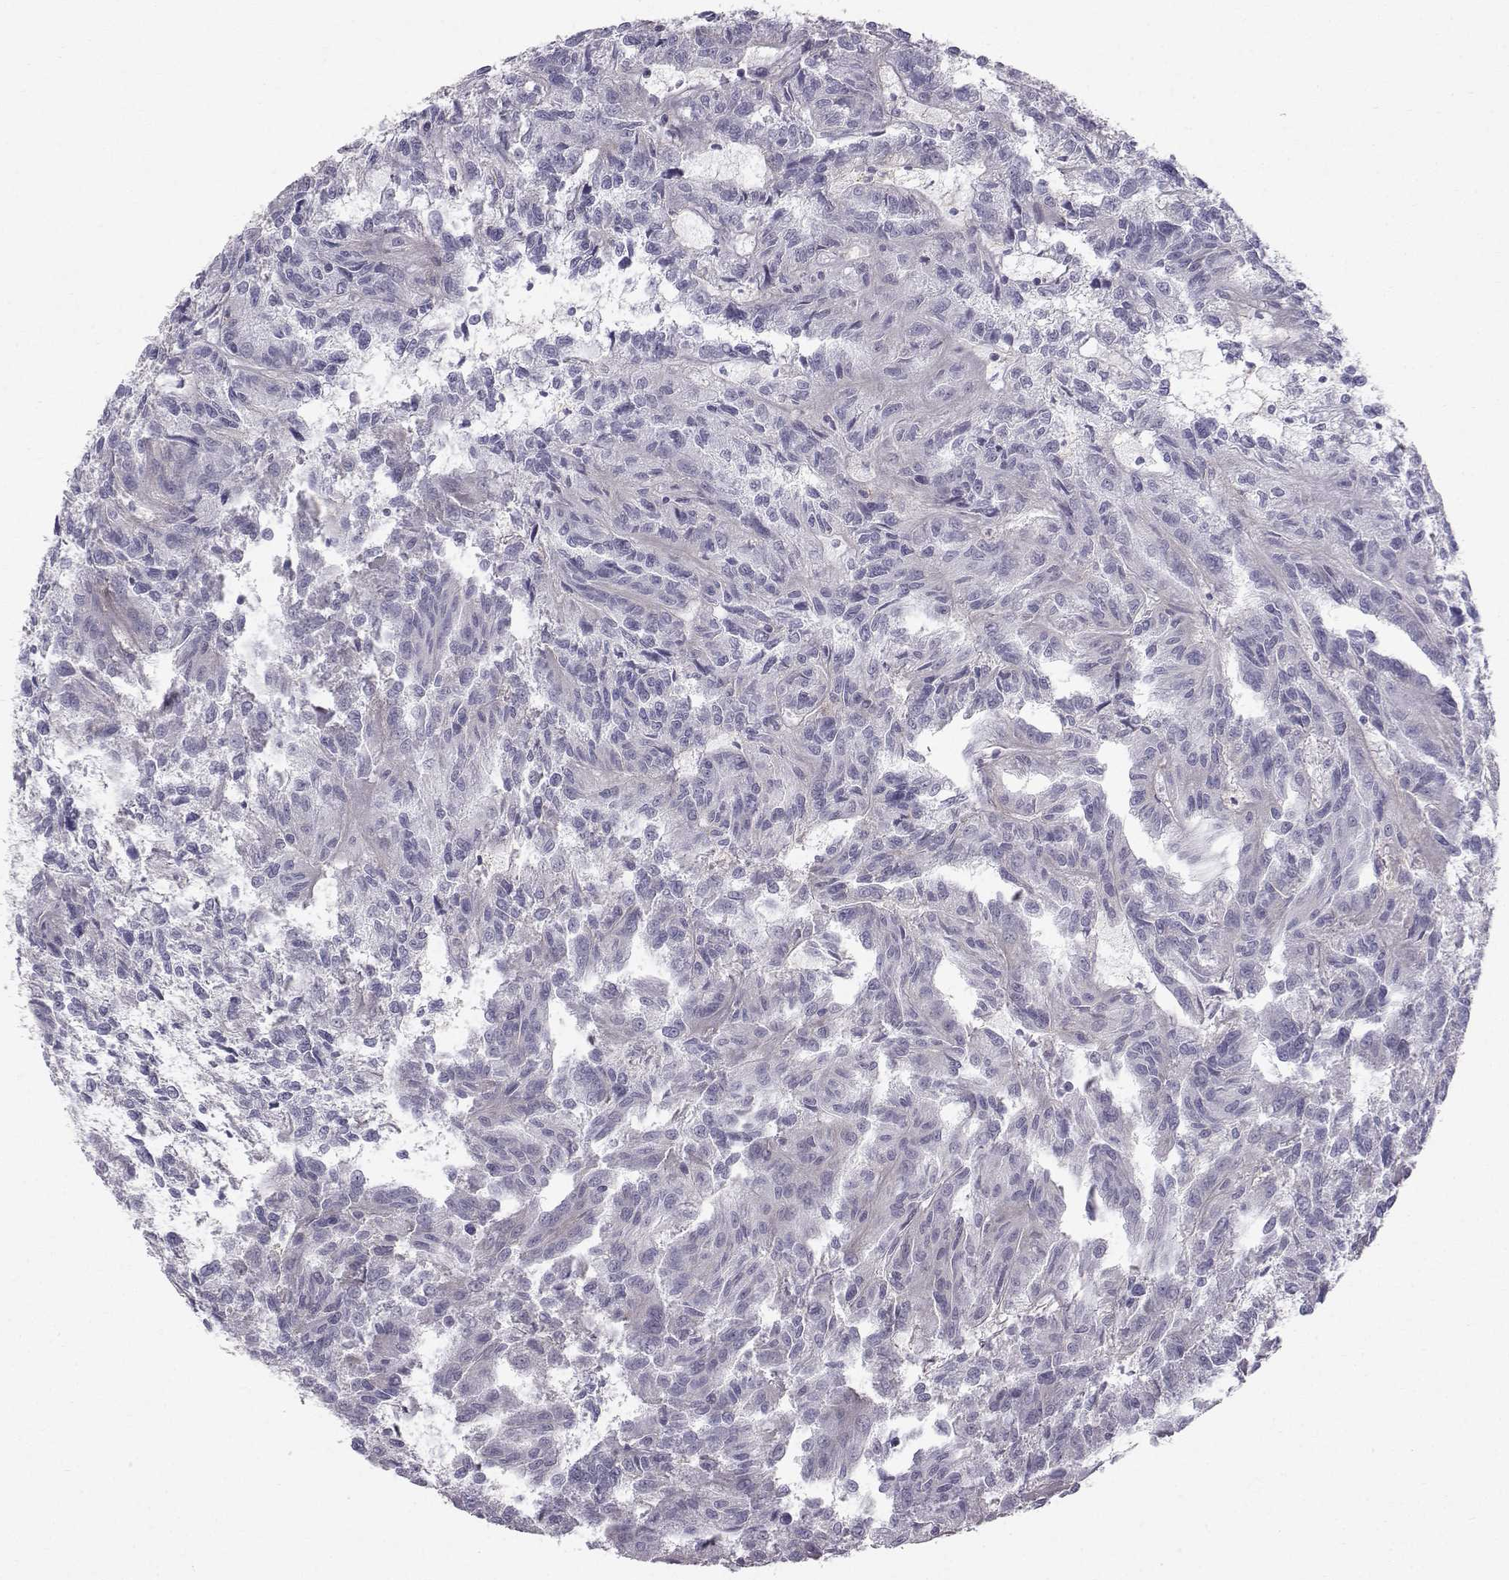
{"staining": {"intensity": "negative", "quantity": "none", "location": "none"}, "tissue": "renal cancer", "cell_type": "Tumor cells", "image_type": "cancer", "snomed": [{"axis": "morphology", "description": "Adenocarcinoma, NOS"}, {"axis": "topography", "description": "Kidney"}], "caption": "Tumor cells show no significant protein staining in renal cancer (adenocarcinoma).", "gene": "SPDYE4", "patient": {"sex": "male", "age": 79}}